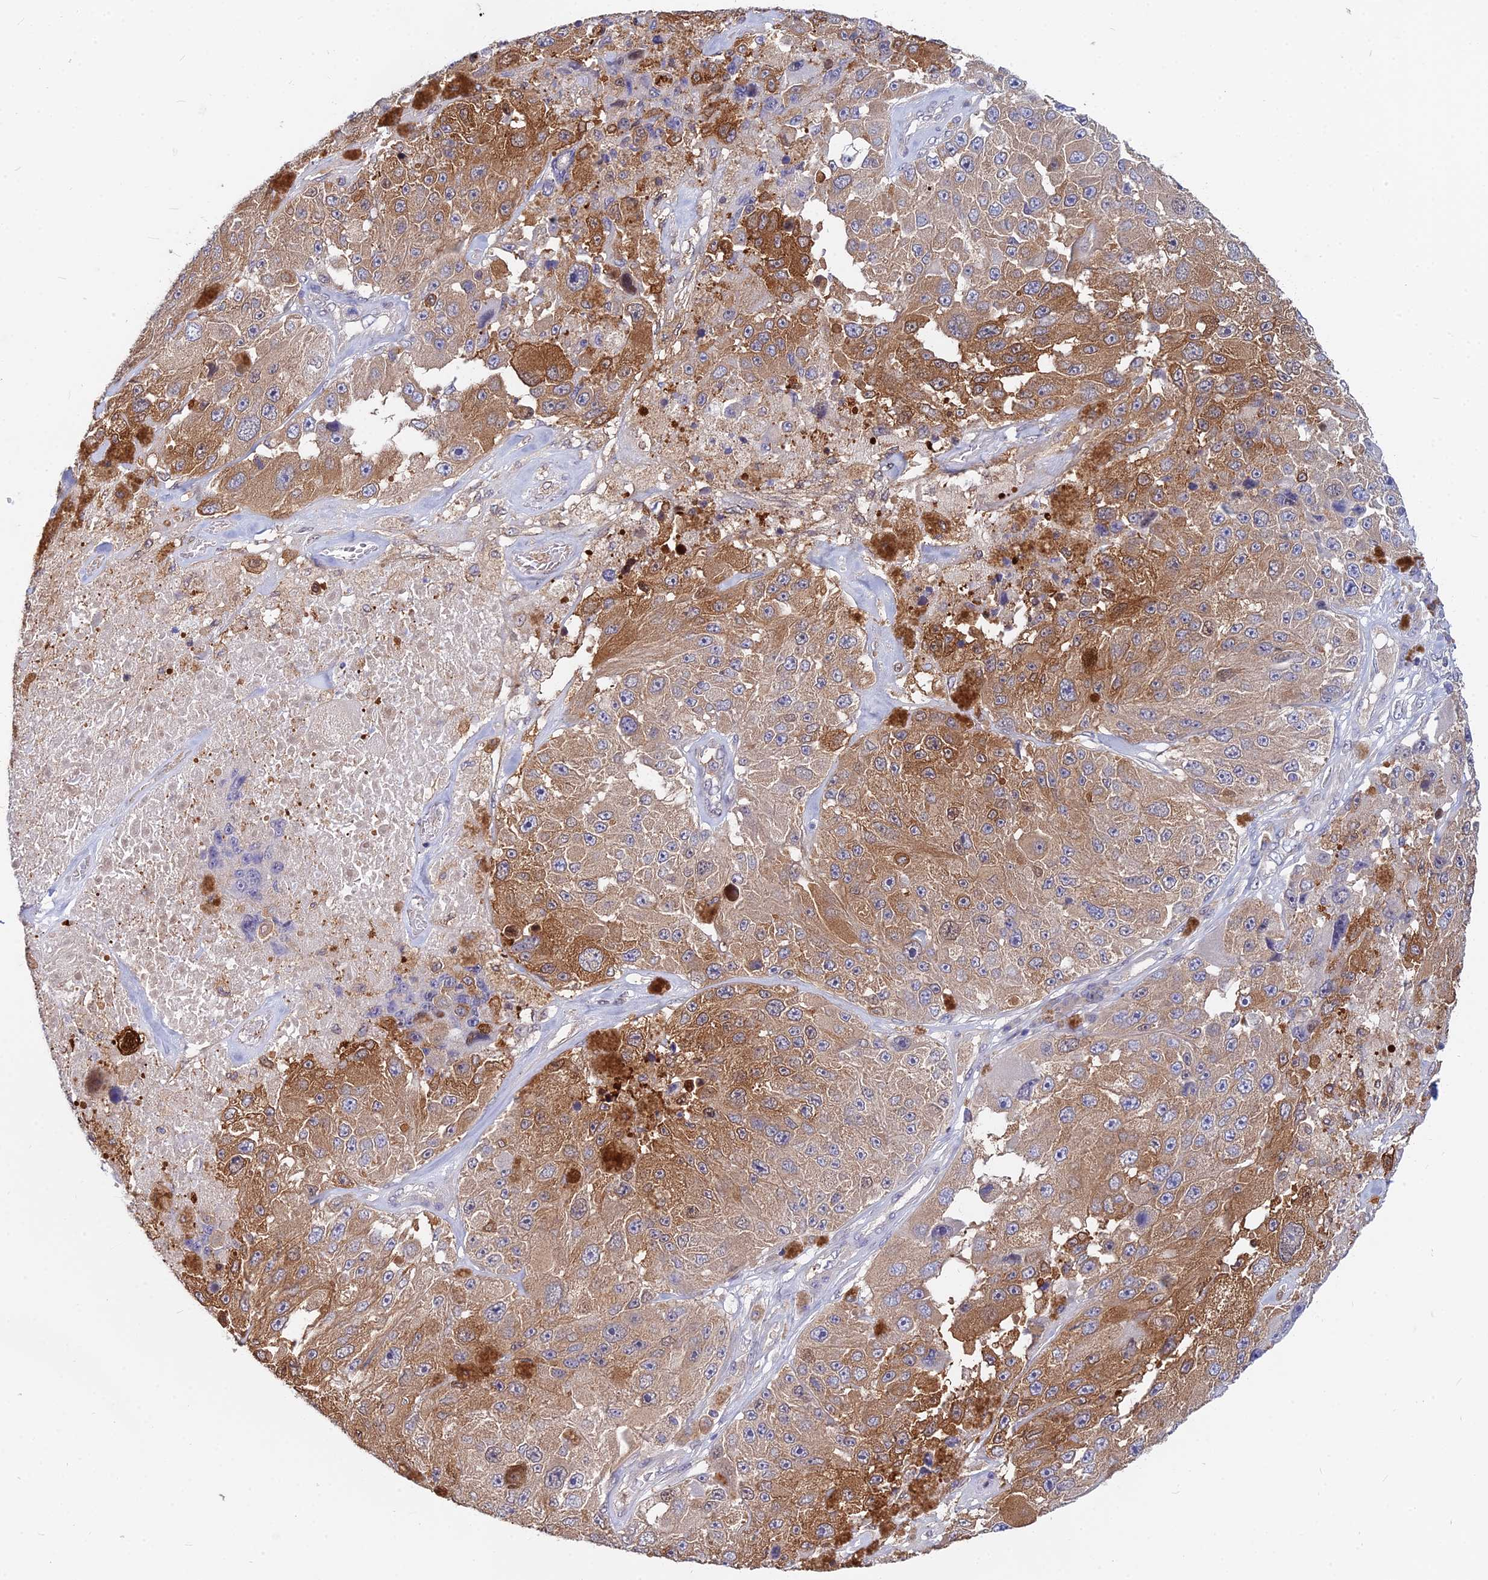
{"staining": {"intensity": "moderate", "quantity": ">75%", "location": "cytoplasmic/membranous"}, "tissue": "melanoma", "cell_type": "Tumor cells", "image_type": "cancer", "snomed": [{"axis": "morphology", "description": "Malignant melanoma, Metastatic site"}, {"axis": "topography", "description": "Lymph node"}], "caption": "DAB (3,3'-diaminobenzidine) immunohistochemical staining of human malignant melanoma (metastatic site) displays moderate cytoplasmic/membranous protein staining in approximately >75% of tumor cells.", "gene": "B3GALT4", "patient": {"sex": "male", "age": 62}}